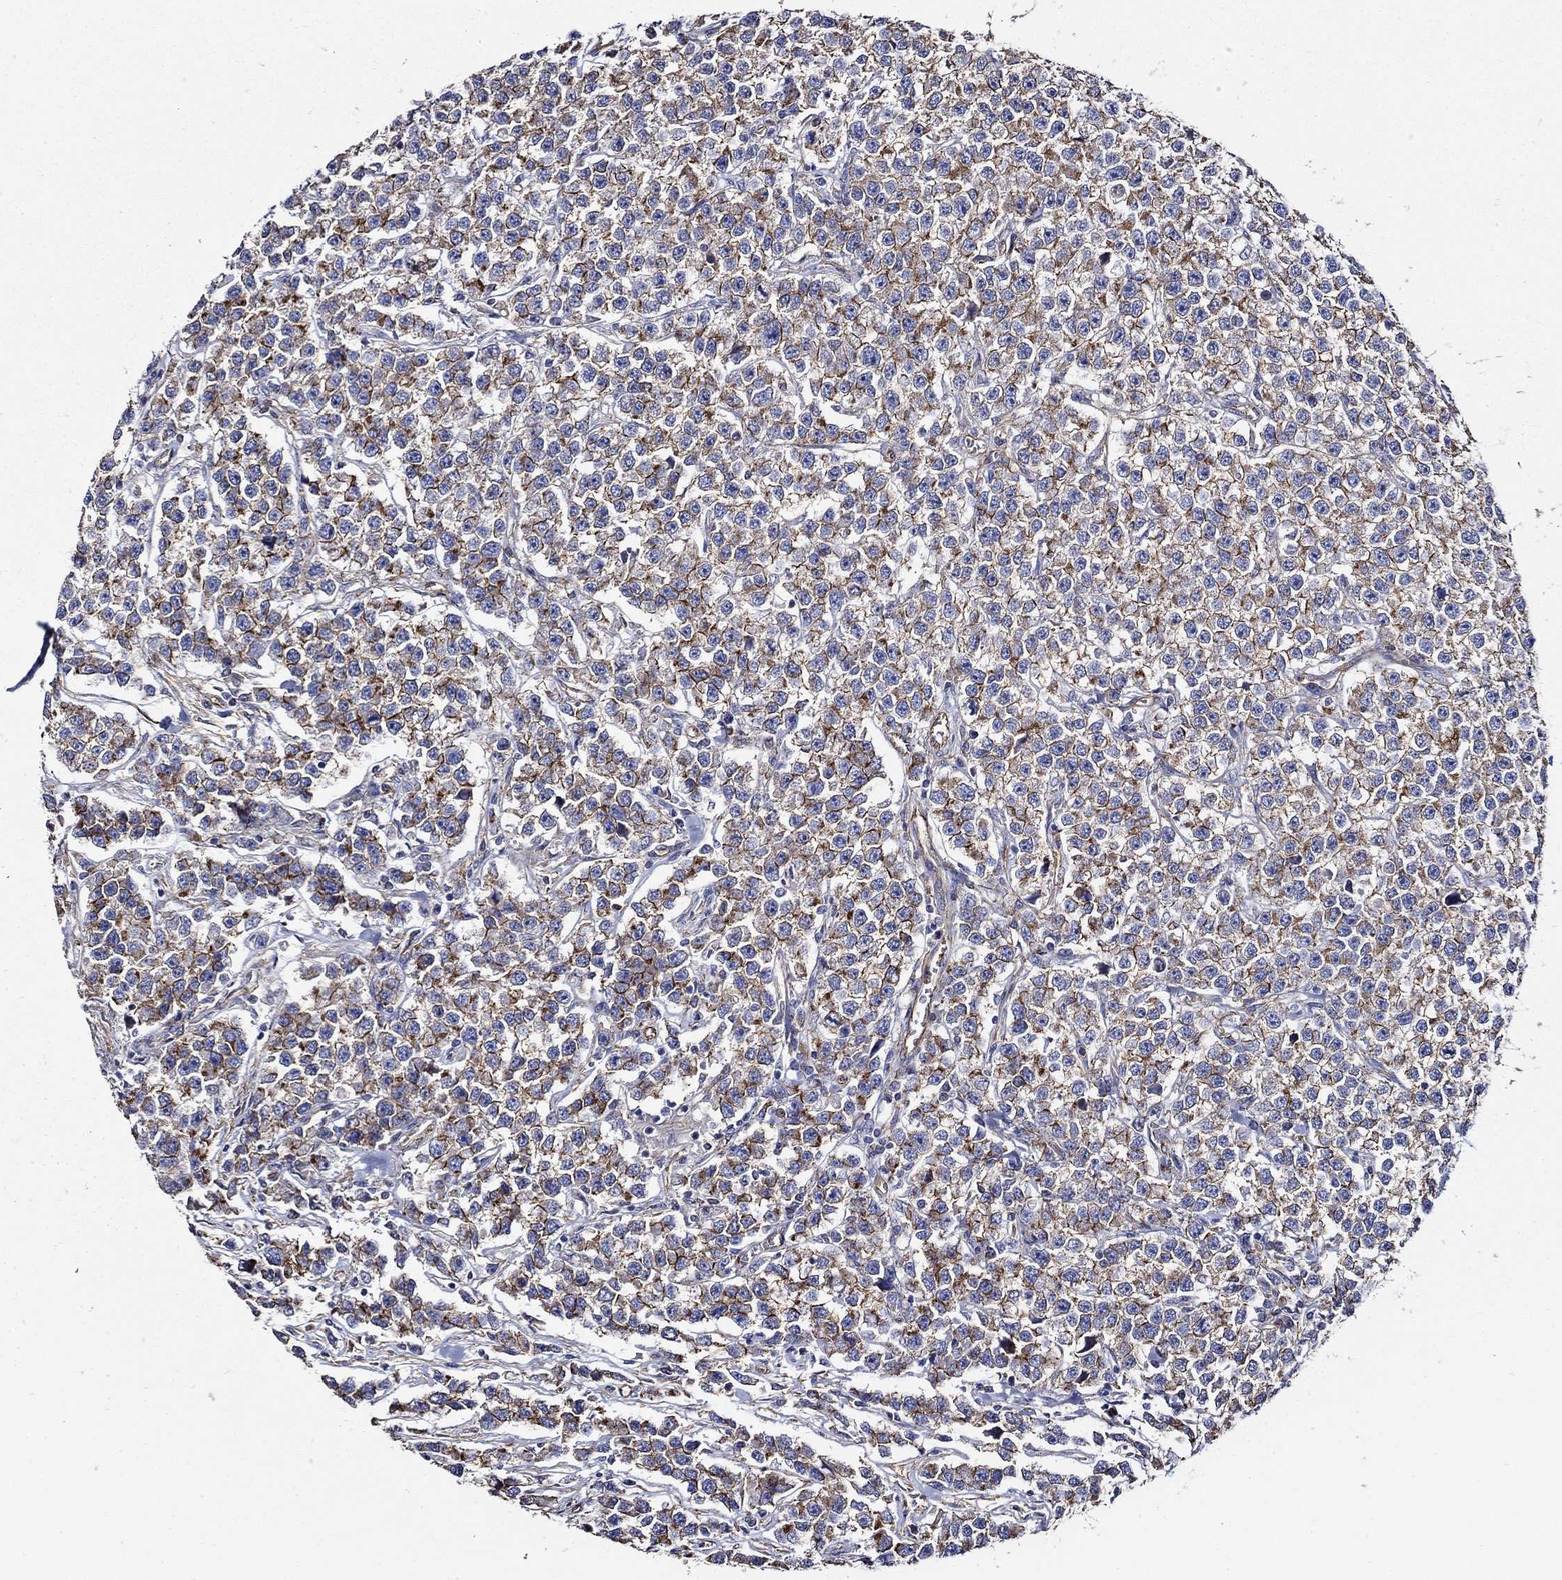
{"staining": {"intensity": "strong", "quantity": "25%-75%", "location": "cytoplasmic/membranous"}, "tissue": "testis cancer", "cell_type": "Tumor cells", "image_type": "cancer", "snomed": [{"axis": "morphology", "description": "Seminoma, NOS"}, {"axis": "topography", "description": "Testis"}], "caption": "High-magnification brightfield microscopy of testis seminoma stained with DAB (brown) and counterstained with hematoxylin (blue). tumor cells exhibit strong cytoplasmic/membranous expression is present in about25%-75% of cells. The protein of interest is shown in brown color, while the nuclei are stained blue.", "gene": "APBB3", "patient": {"sex": "male", "age": 59}}